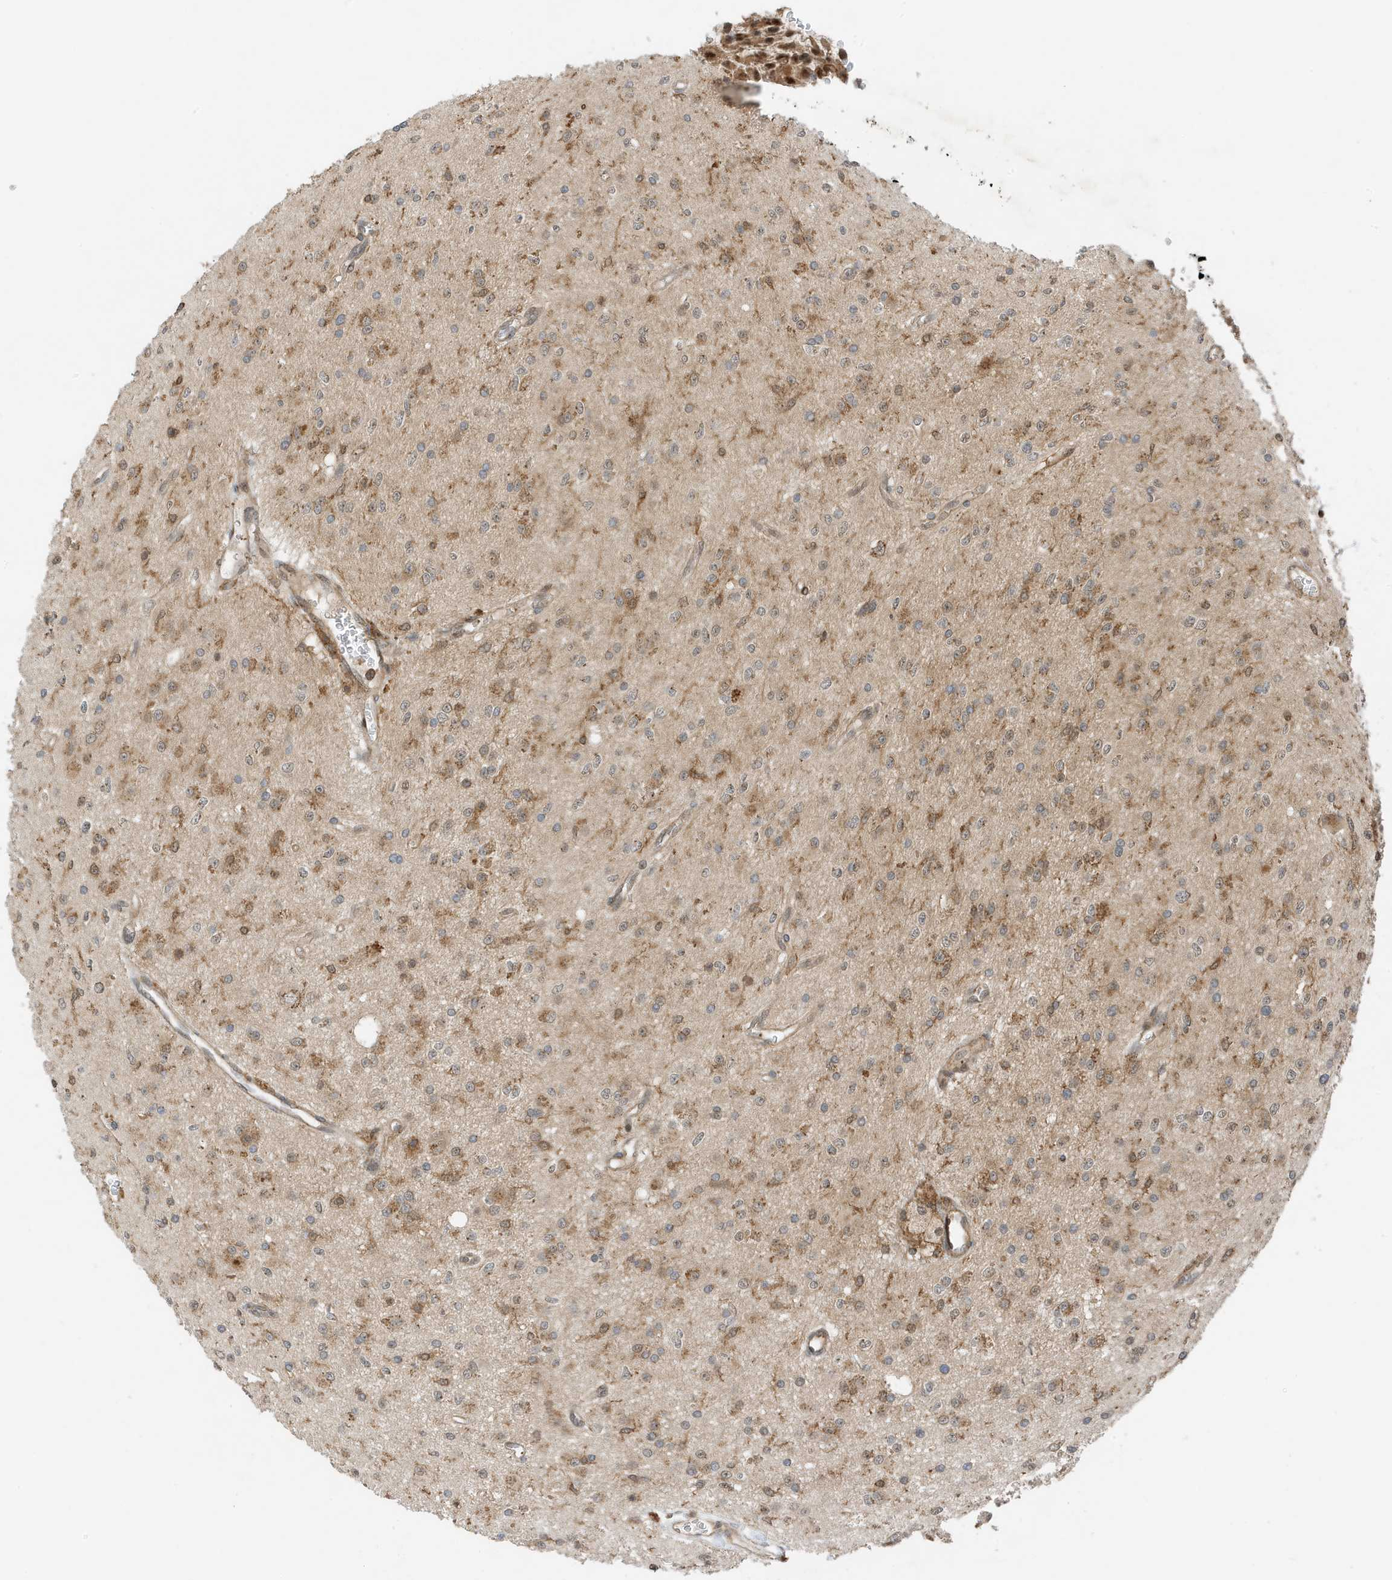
{"staining": {"intensity": "moderate", "quantity": ">75%", "location": "cytoplasmic/membranous"}, "tissue": "glioma", "cell_type": "Tumor cells", "image_type": "cancer", "snomed": [{"axis": "morphology", "description": "Glioma, malignant, High grade"}, {"axis": "topography", "description": "Brain"}], "caption": "Human glioma stained with a protein marker shows moderate staining in tumor cells.", "gene": "TATDN3", "patient": {"sex": "male", "age": 34}}